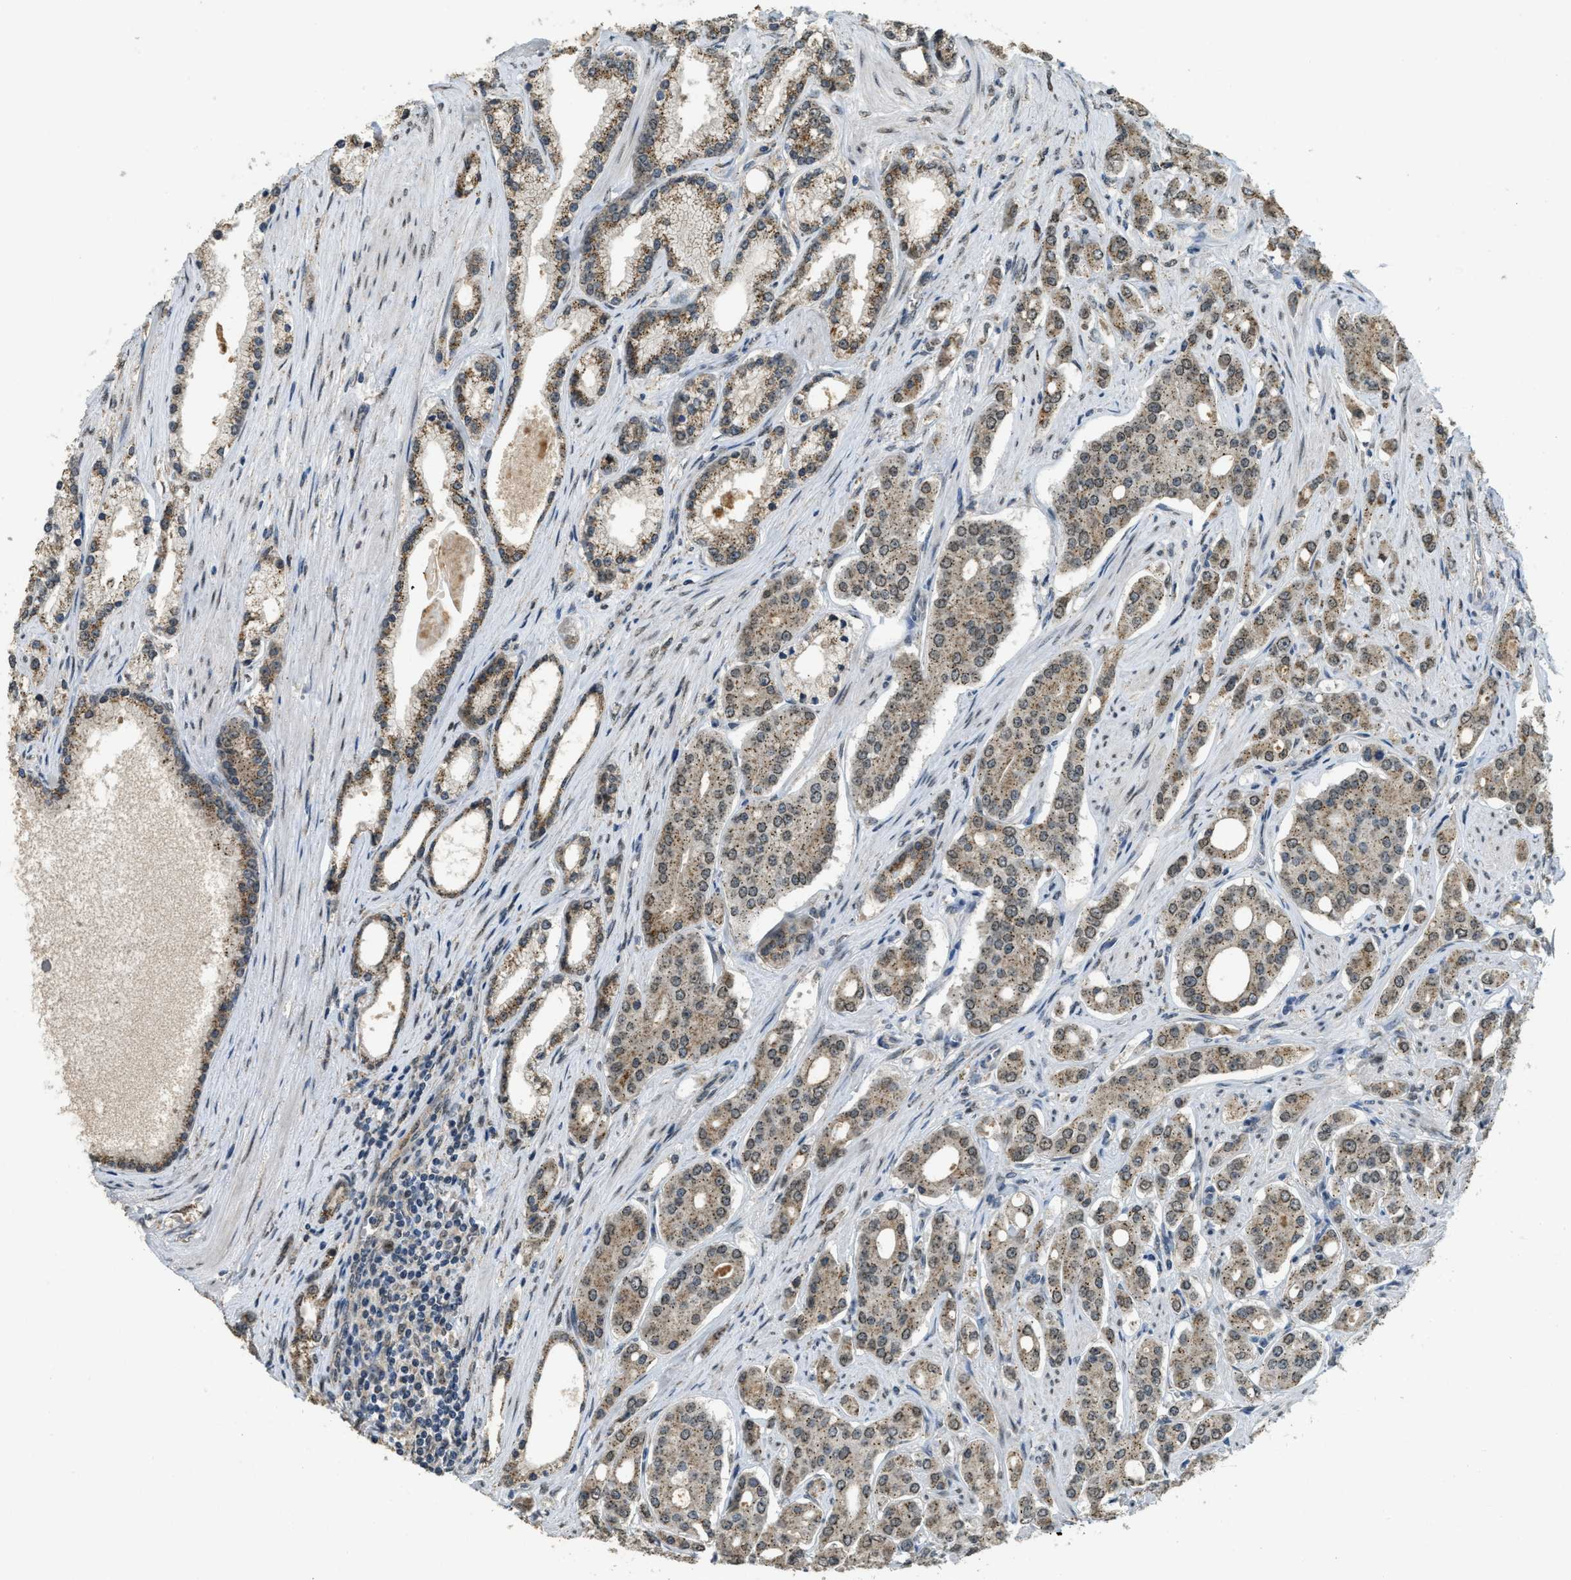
{"staining": {"intensity": "moderate", "quantity": ">75%", "location": "cytoplasmic/membranous"}, "tissue": "prostate cancer", "cell_type": "Tumor cells", "image_type": "cancer", "snomed": [{"axis": "morphology", "description": "Adenocarcinoma, High grade"}, {"axis": "topography", "description": "Prostate"}], "caption": "Protein expression by immunohistochemistry (IHC) reveals moderate cytoplasmic/membranous staining in about >75% of tumor cells in prostate cancer (high-grade adenocarcinoma).", "gene": "IPO7", "patient": {"sex": "male", "age": 71}}